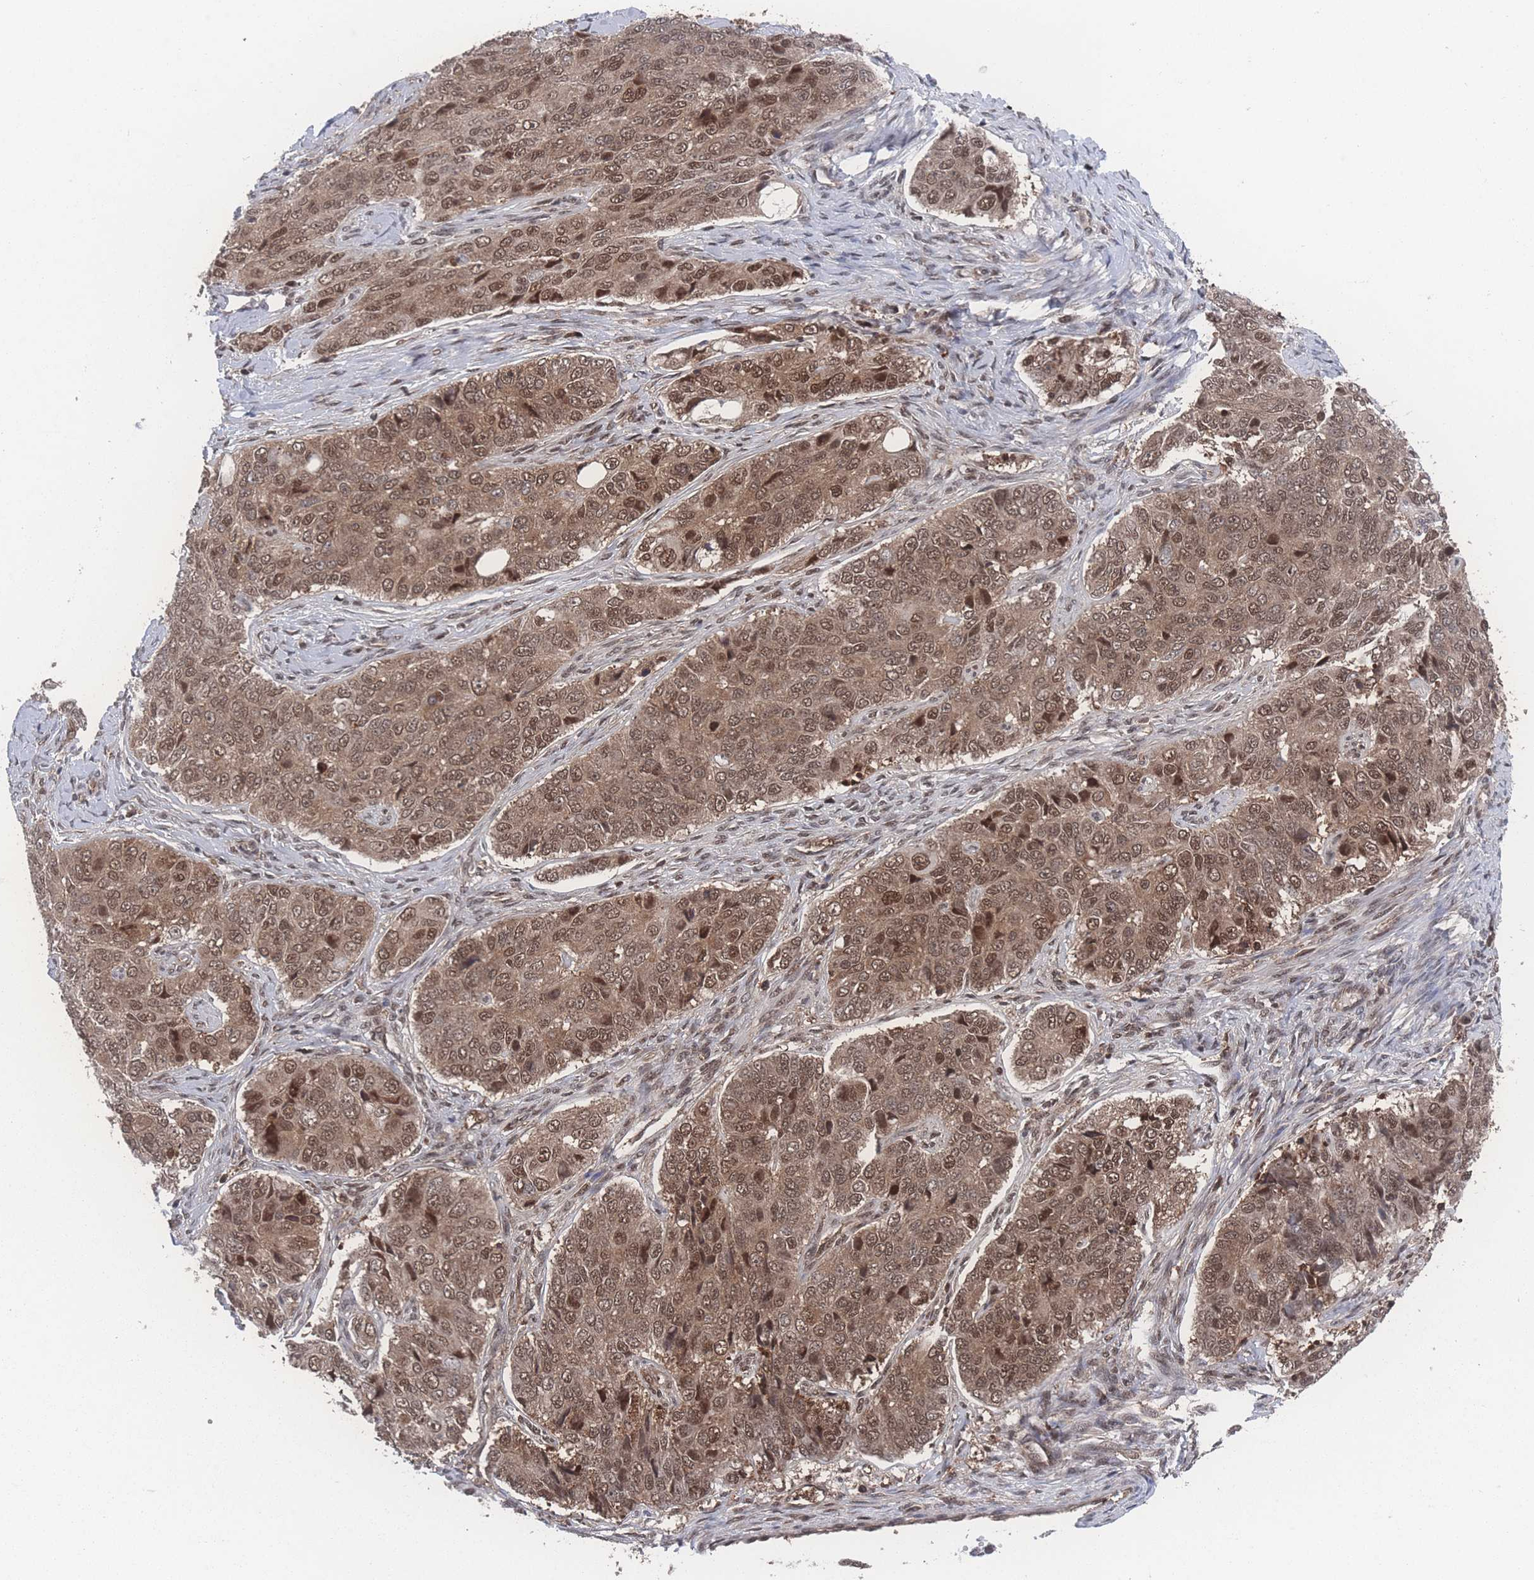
{"staining": {"intensity": "moderate", "quantity": ">75%", "location": "cytoplasmic/membranous,nuclear"}, "tissue": "ovarian cancer", "cell_type": "Tumor cells", "image_type": "cancer", "snomed": [{"axis": "morphology", "description": "Carcinoma, endometroid"}, {"axis": "topography", "description": "Ovary"}], "caption": "This image demonstrates immunohistochemistry (IHC) staining of ovarian cancer (endometroid carcinoma), with medium moderate cytoplasmic/membranous and nuclear expression in about >75% of tumor cells.", "gene": "PSMA1", "patient": {"sex": "female", "age": 51}}